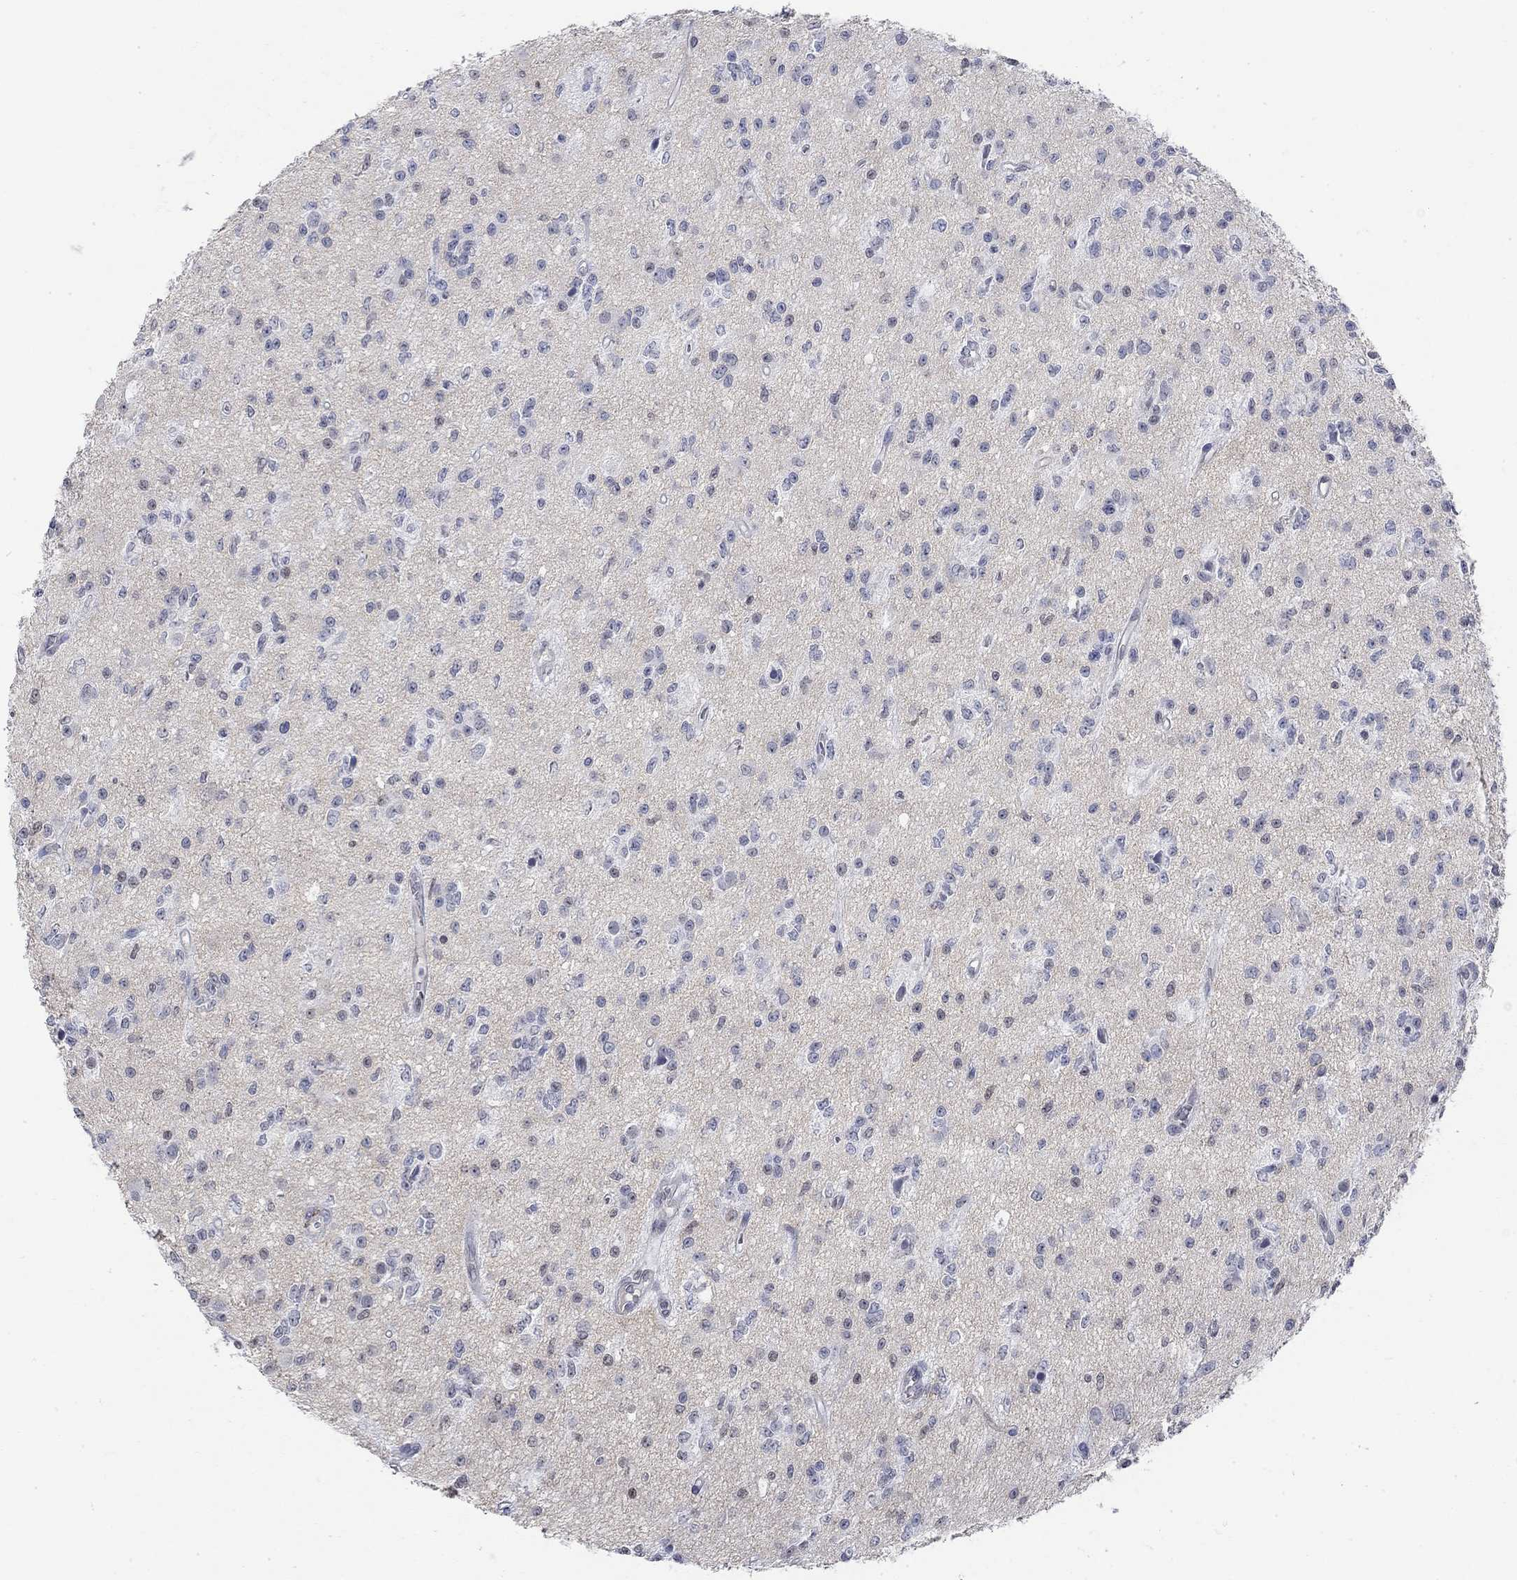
{"staining": {"intensity": "negative", "quantity": "none", "location": "none"}, "tissue": "glioma", "cell_type": "Tumor cells", "image_type": "cancer", "snomed": [{"axis": "morphology", "description": "Glioma, malignant, Low grade"}, {"axis": "topography", "description": "Brain"}], "caption": "Photomicrograph shows no significant protein staining in tumor cells of glioma. (Stains: DAB (3,3'-diaminobenzidine) immunohistochemistry (IHC) with hematoxylin counter stain, Microscopy: brightfield microscopy at high magnification).", "gene": "TMEM255A", "patient": {"sex": "female", "age": 45}}